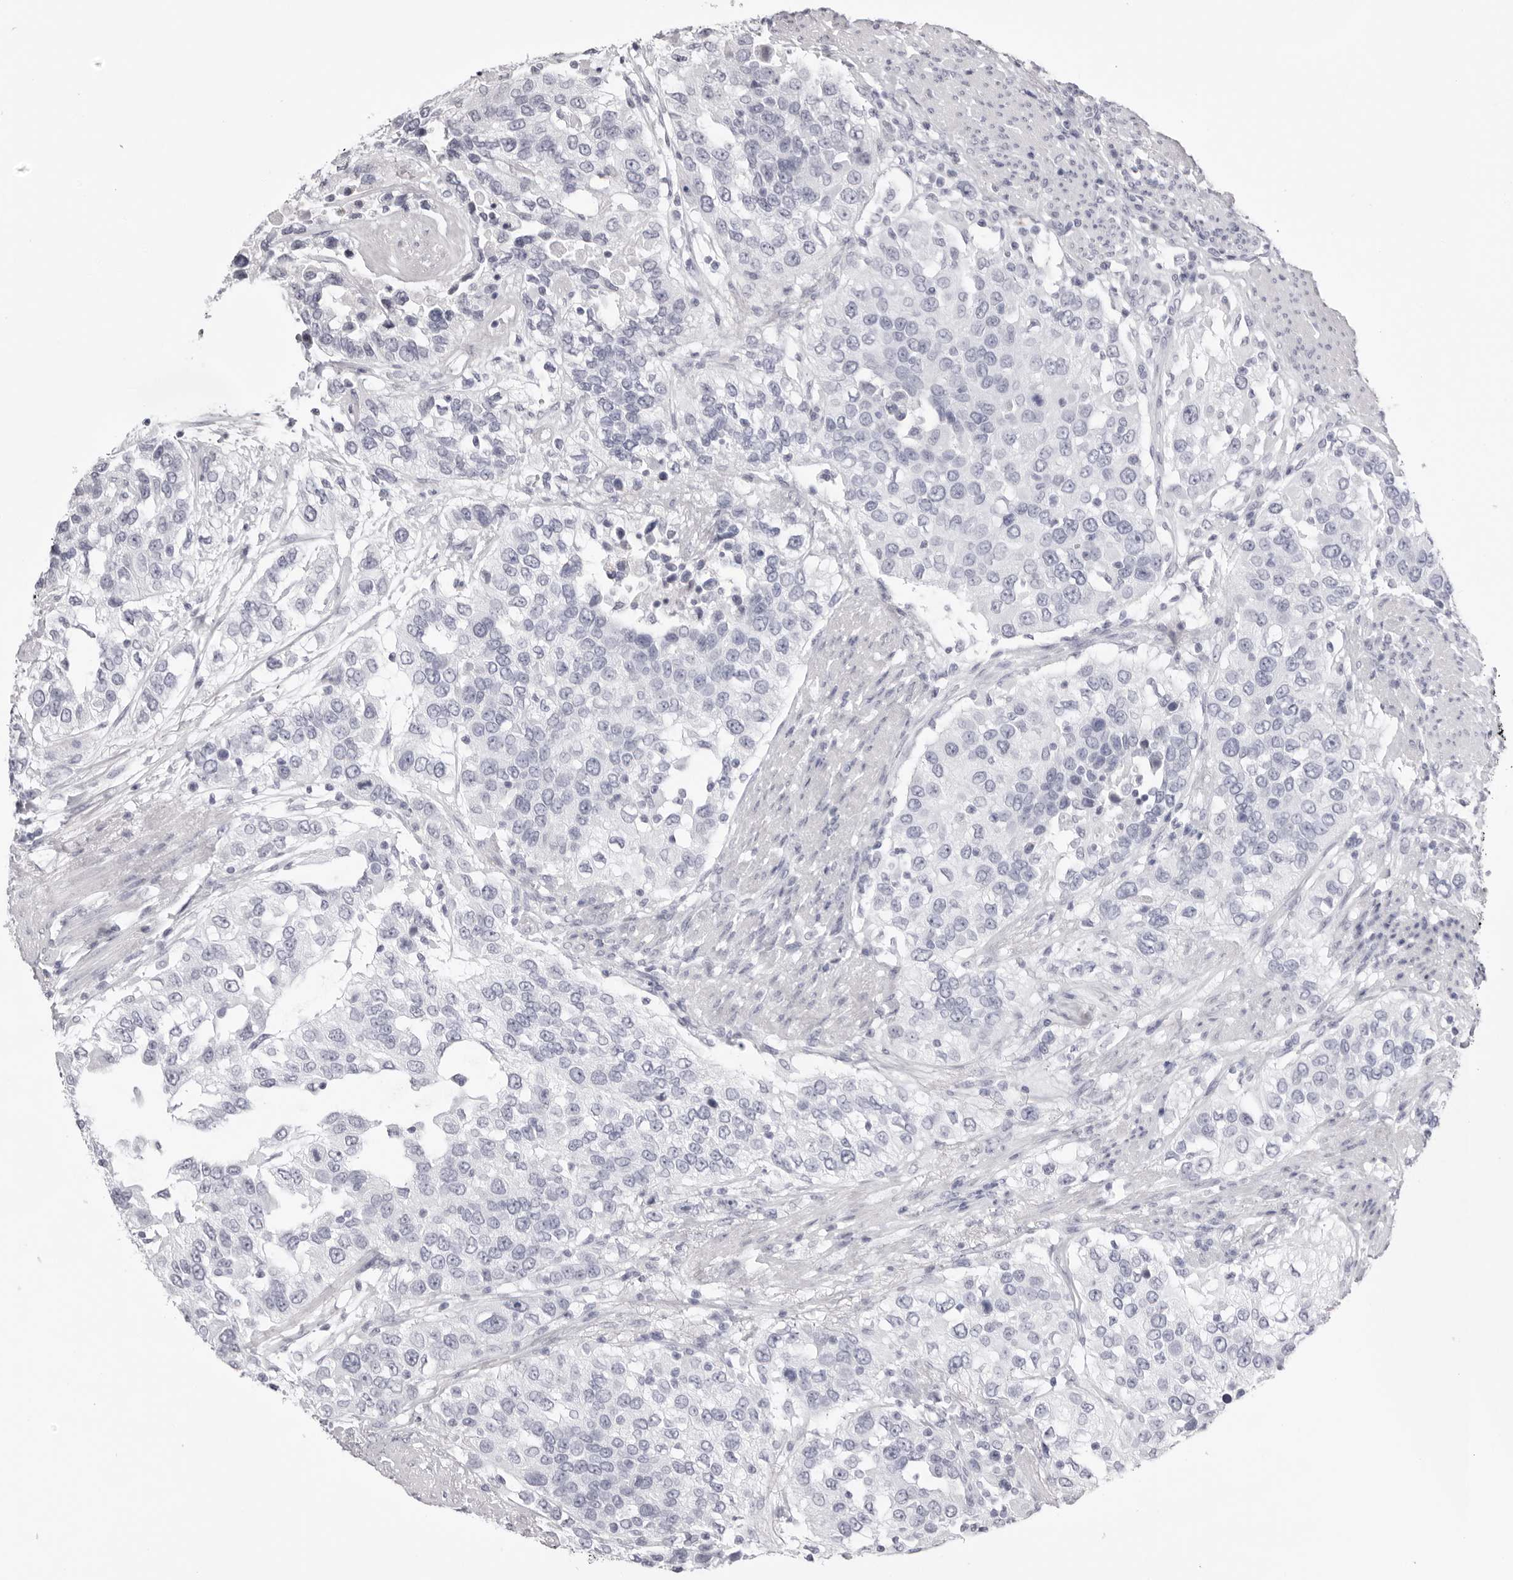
{"staining": {"intensity": "negative", "quantity": "none", "location": "none"}, "tissue": "urothelial cancer", "cell_type": "Tumor cells", "image_type": "cancer", "snomed": [{"axis": "morphology", "description": "Urothelial carcinoma, High grade"}, {"axis": "topography", "description": "Urinary bladder"}], "caption": "DAB (3,3'-diaminobenzidine) immunohistochemical staining of human urothelial carcinoma (high-grade) displays no significant positivity in tumor cells.", "gene": "TMOD4", "patient": {"sex": "female", "age": 80}}